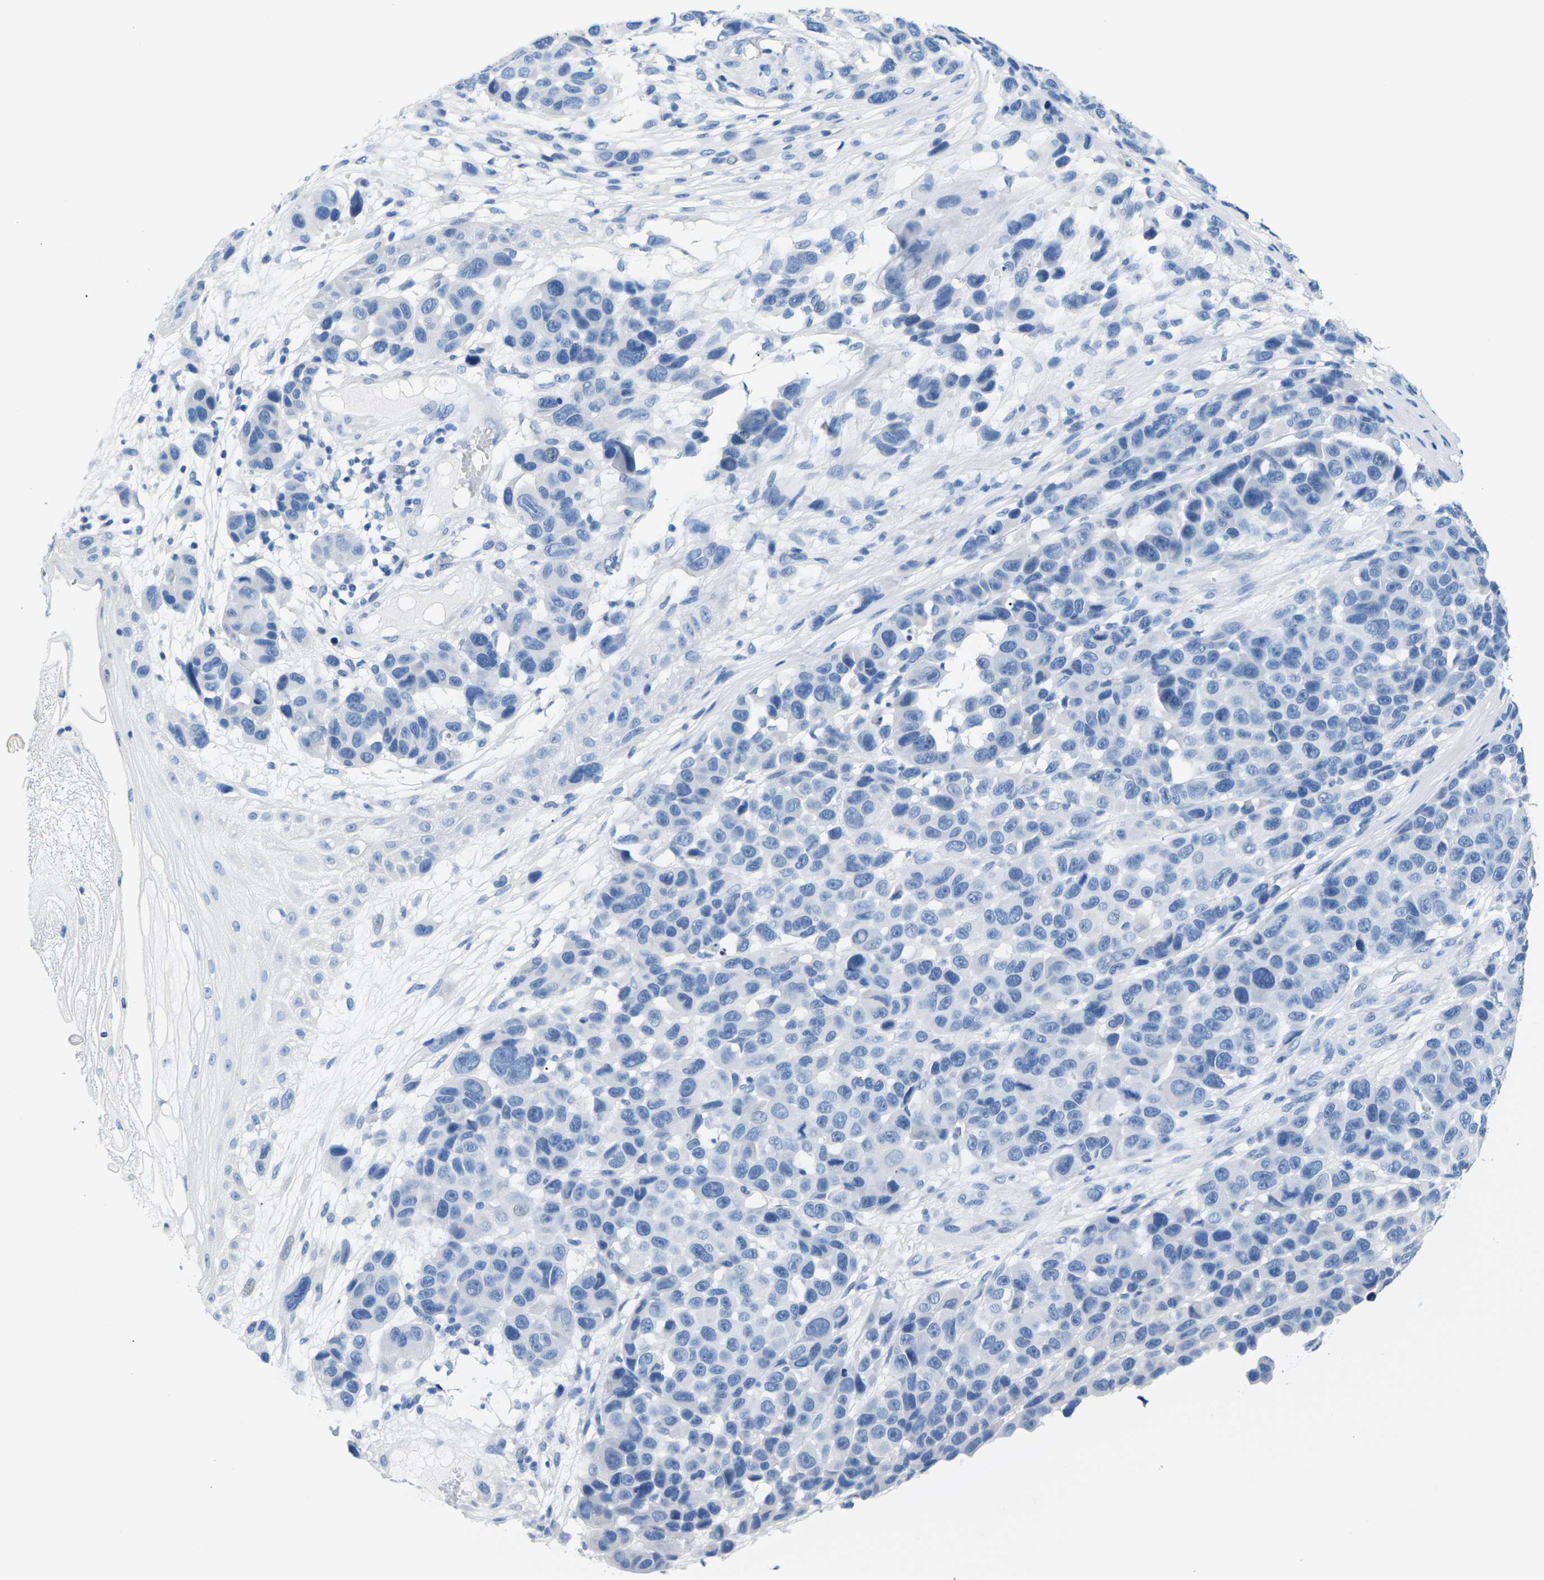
{"staining": {"intensity": "negative", "quantity": "none", "location": "none"}, "tissue": "melanoma", "cell_type": "Tumor cells", "image_type": "cancer", "snomed": [{"axis": "morphology", "description": "Malignant melanoma, NOS"}, {"axis": "topography", "description": "Skin"}], "caption": "DAB (3,3'-diaminobenzidine) immunohistochemical staining of malignant melanoma shows no significant expression in tumor cells. (DAB (3,3'-diaminobenzidine) immunohistochemistry, high magnification).", "gene": "SLC12A1", "patient": {"sex": "male", "age": 53}}